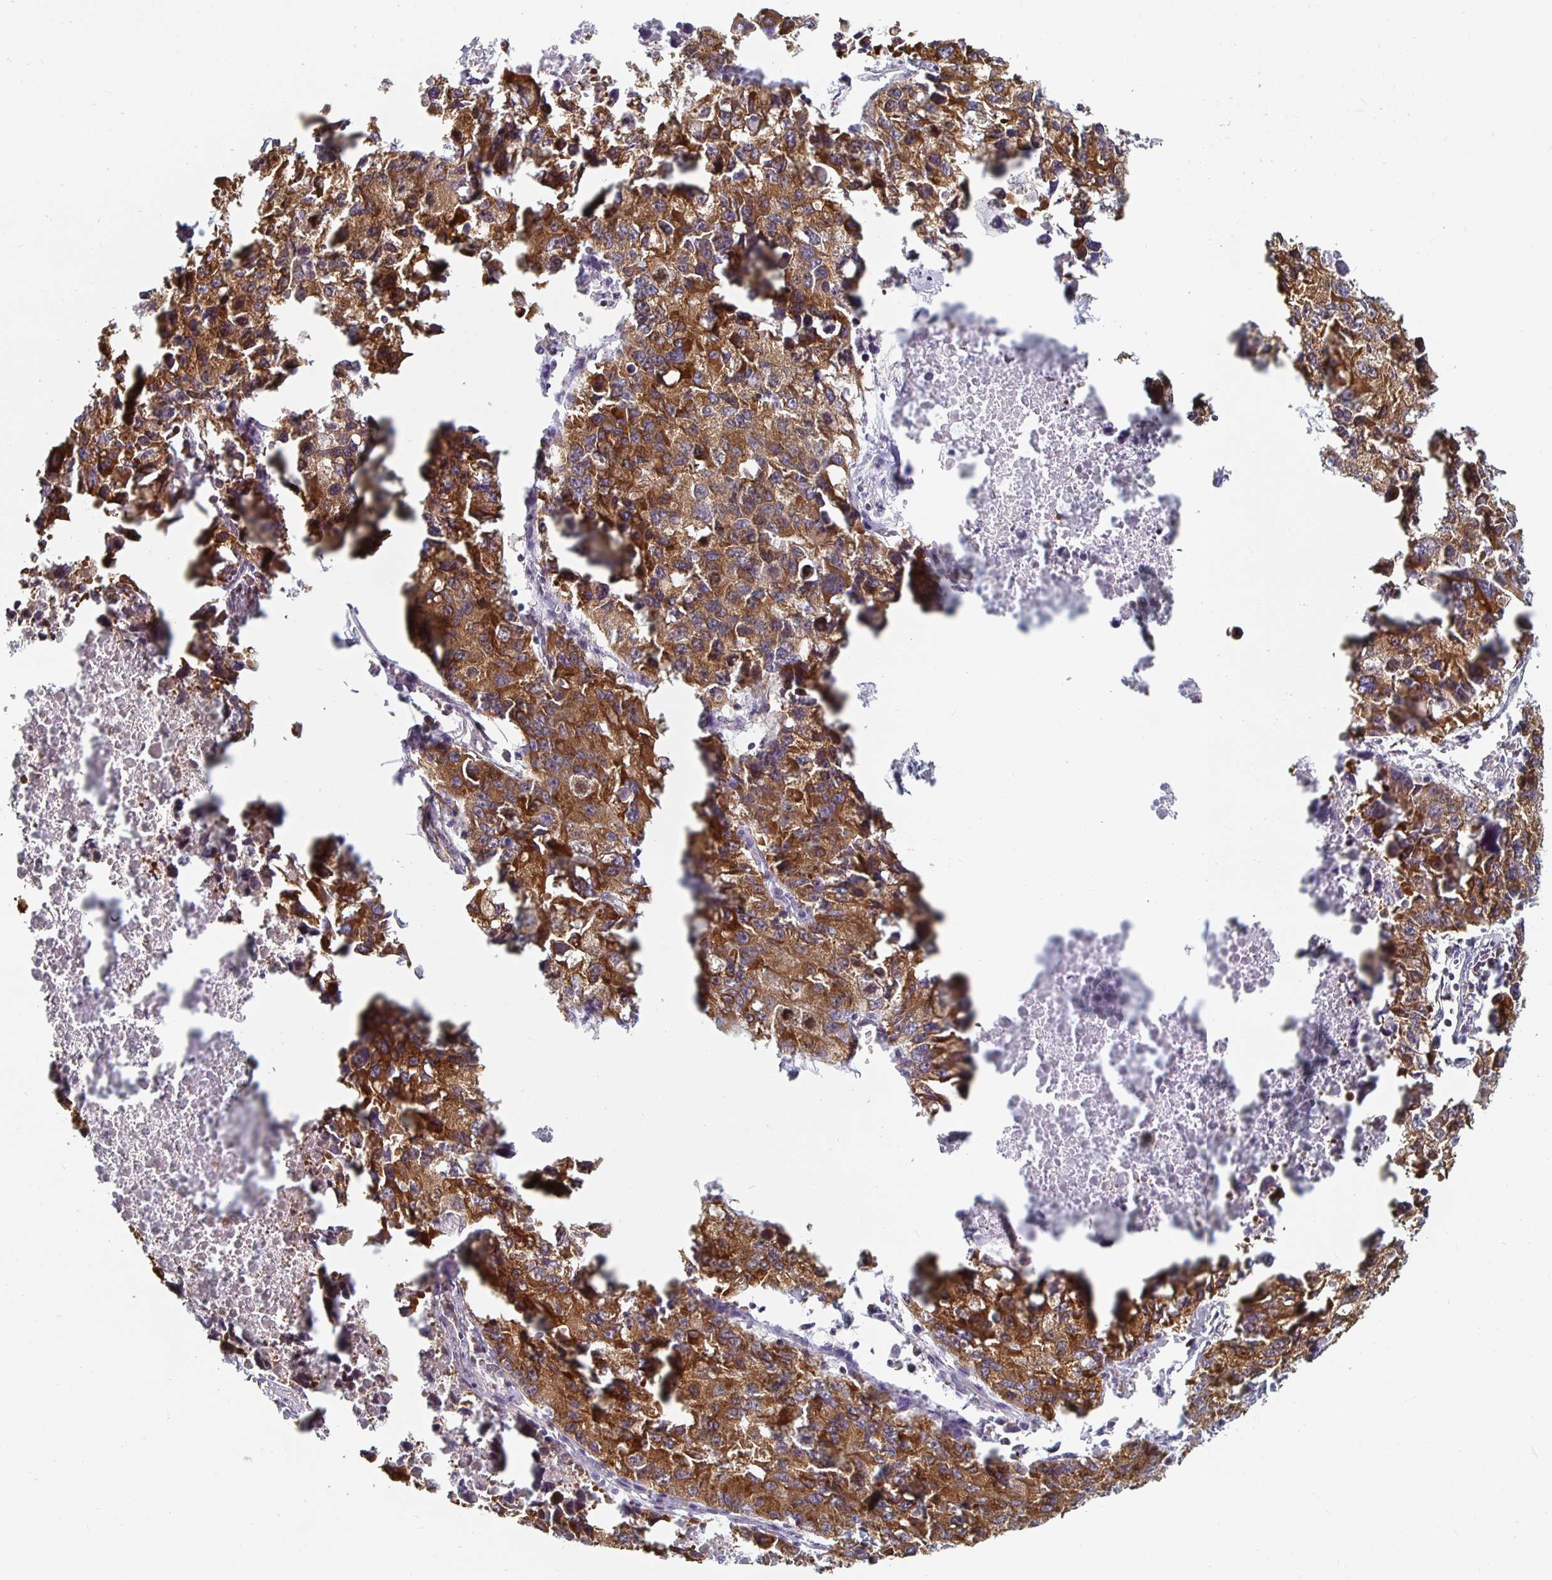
{"staining": {"intensity": "moderate", "quantity": ">75%", "location": "cytoplasmic/membranous"}, "tissue": "lung cancer", "cell_type": "Tumor cells", "image_type": "cancer", "snomed": [{"axis": "morphology", "description": "Adenocarcinoma, NOS"}, {"axis": "topography", "description": "Lung"}], "caption": "A histopathology image of lung adenocarcinoma stained for a protein demonstrates moderate cytoplasmic/membranous brown staining in tumor cells.", "gene": "PDAP1", "patient": {"sex": "female", "age": 51}}